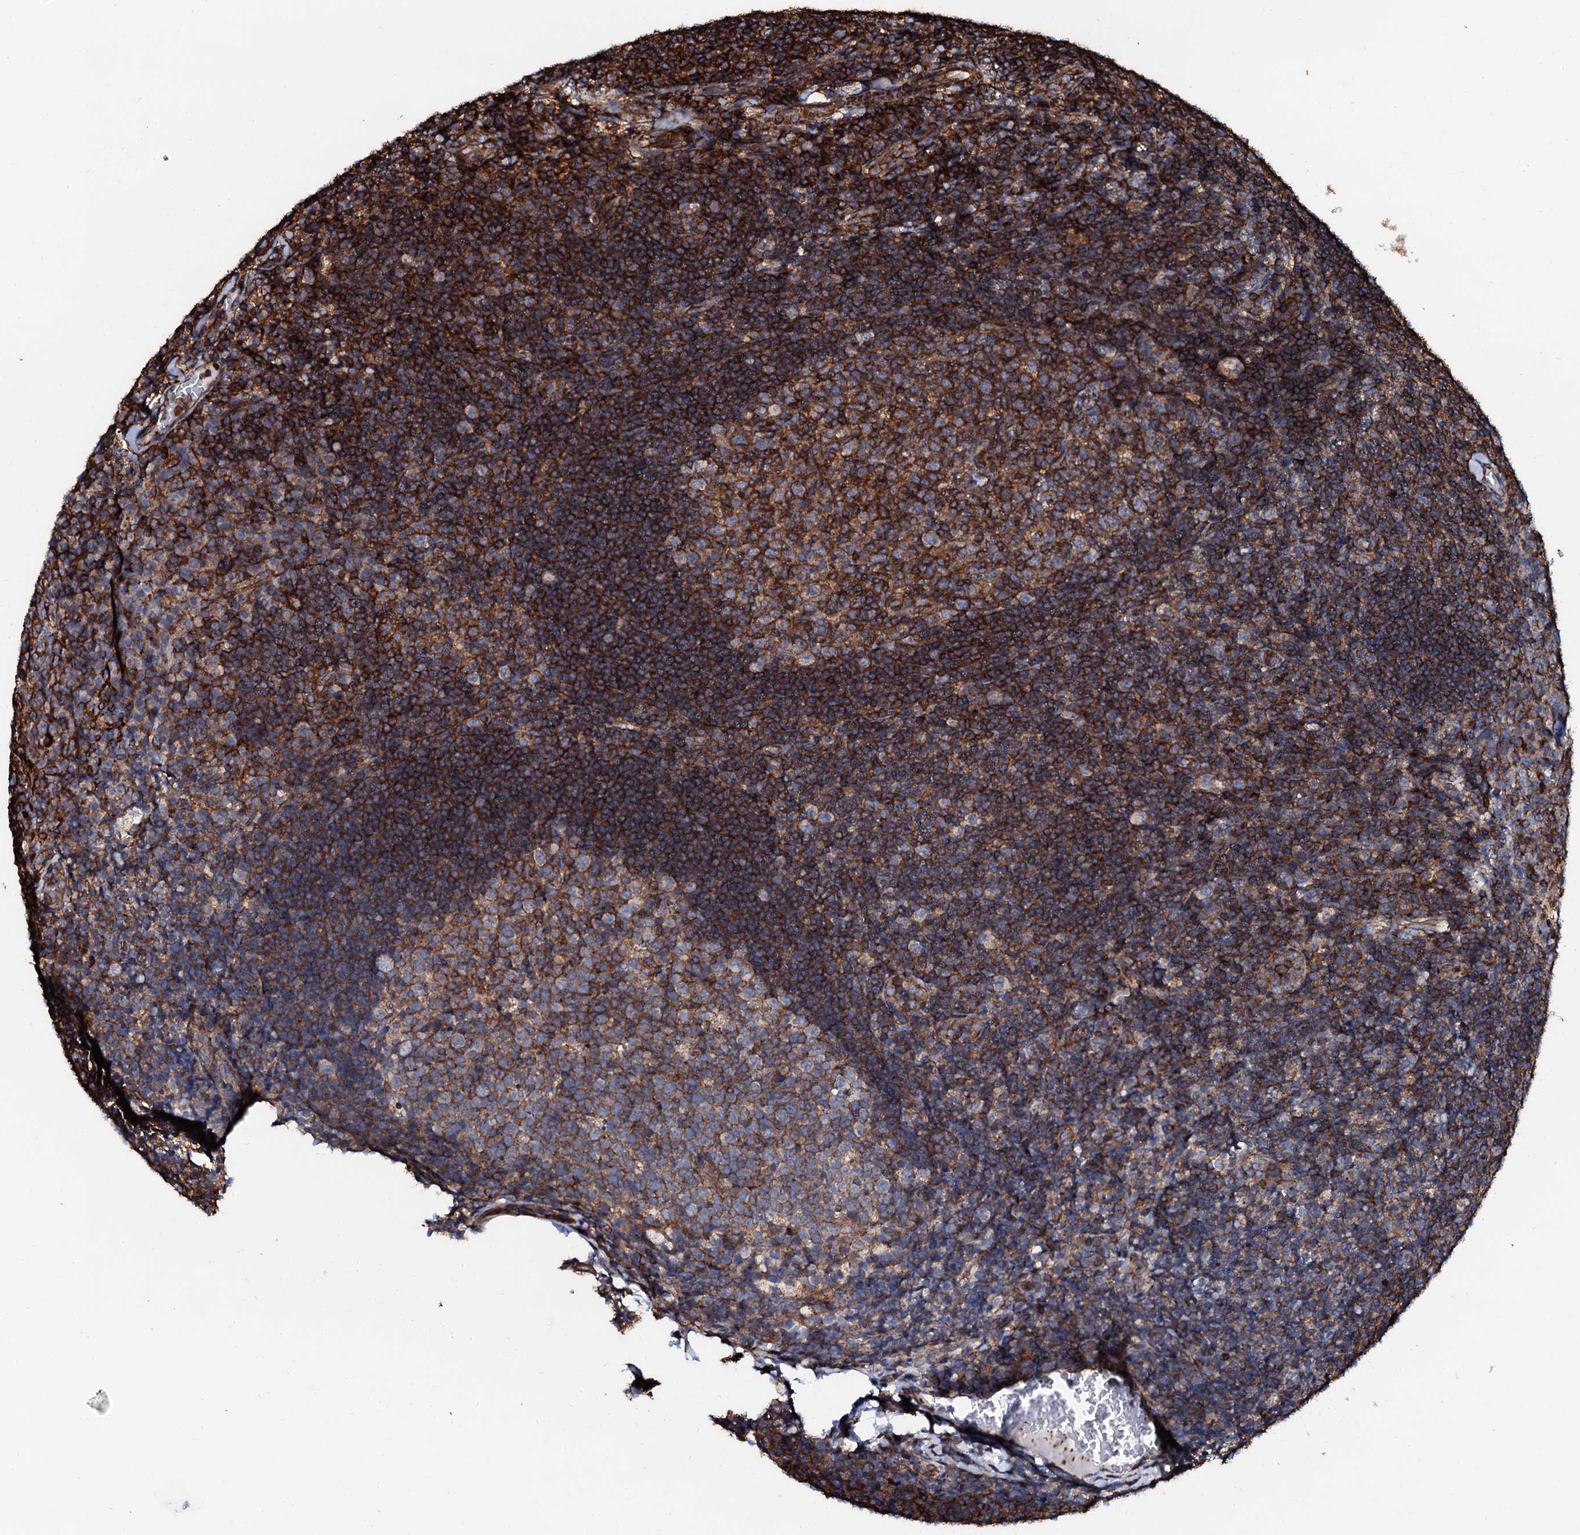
{"staining": {"intensity": "strong", "quantity": "25%-75%", "location": "cytoplasmic/membranous"}, "tissue": "tonsil", "cell_type": "Germinal center cells", "image_type": "normal", "snomed": [{"axis": "morphology", "description": "Normal tissue, NOS"}, {"axis": "topography", "description": "Tonsil"}], "caption": "Benign tonsil exhibits strong cytoplasmic/membranous staining in about 25%-75% of germinal center cells, visualized by immunohistochemistry.", "gene": "INTS10", "patient": {"sex": "male", "age": 17}}